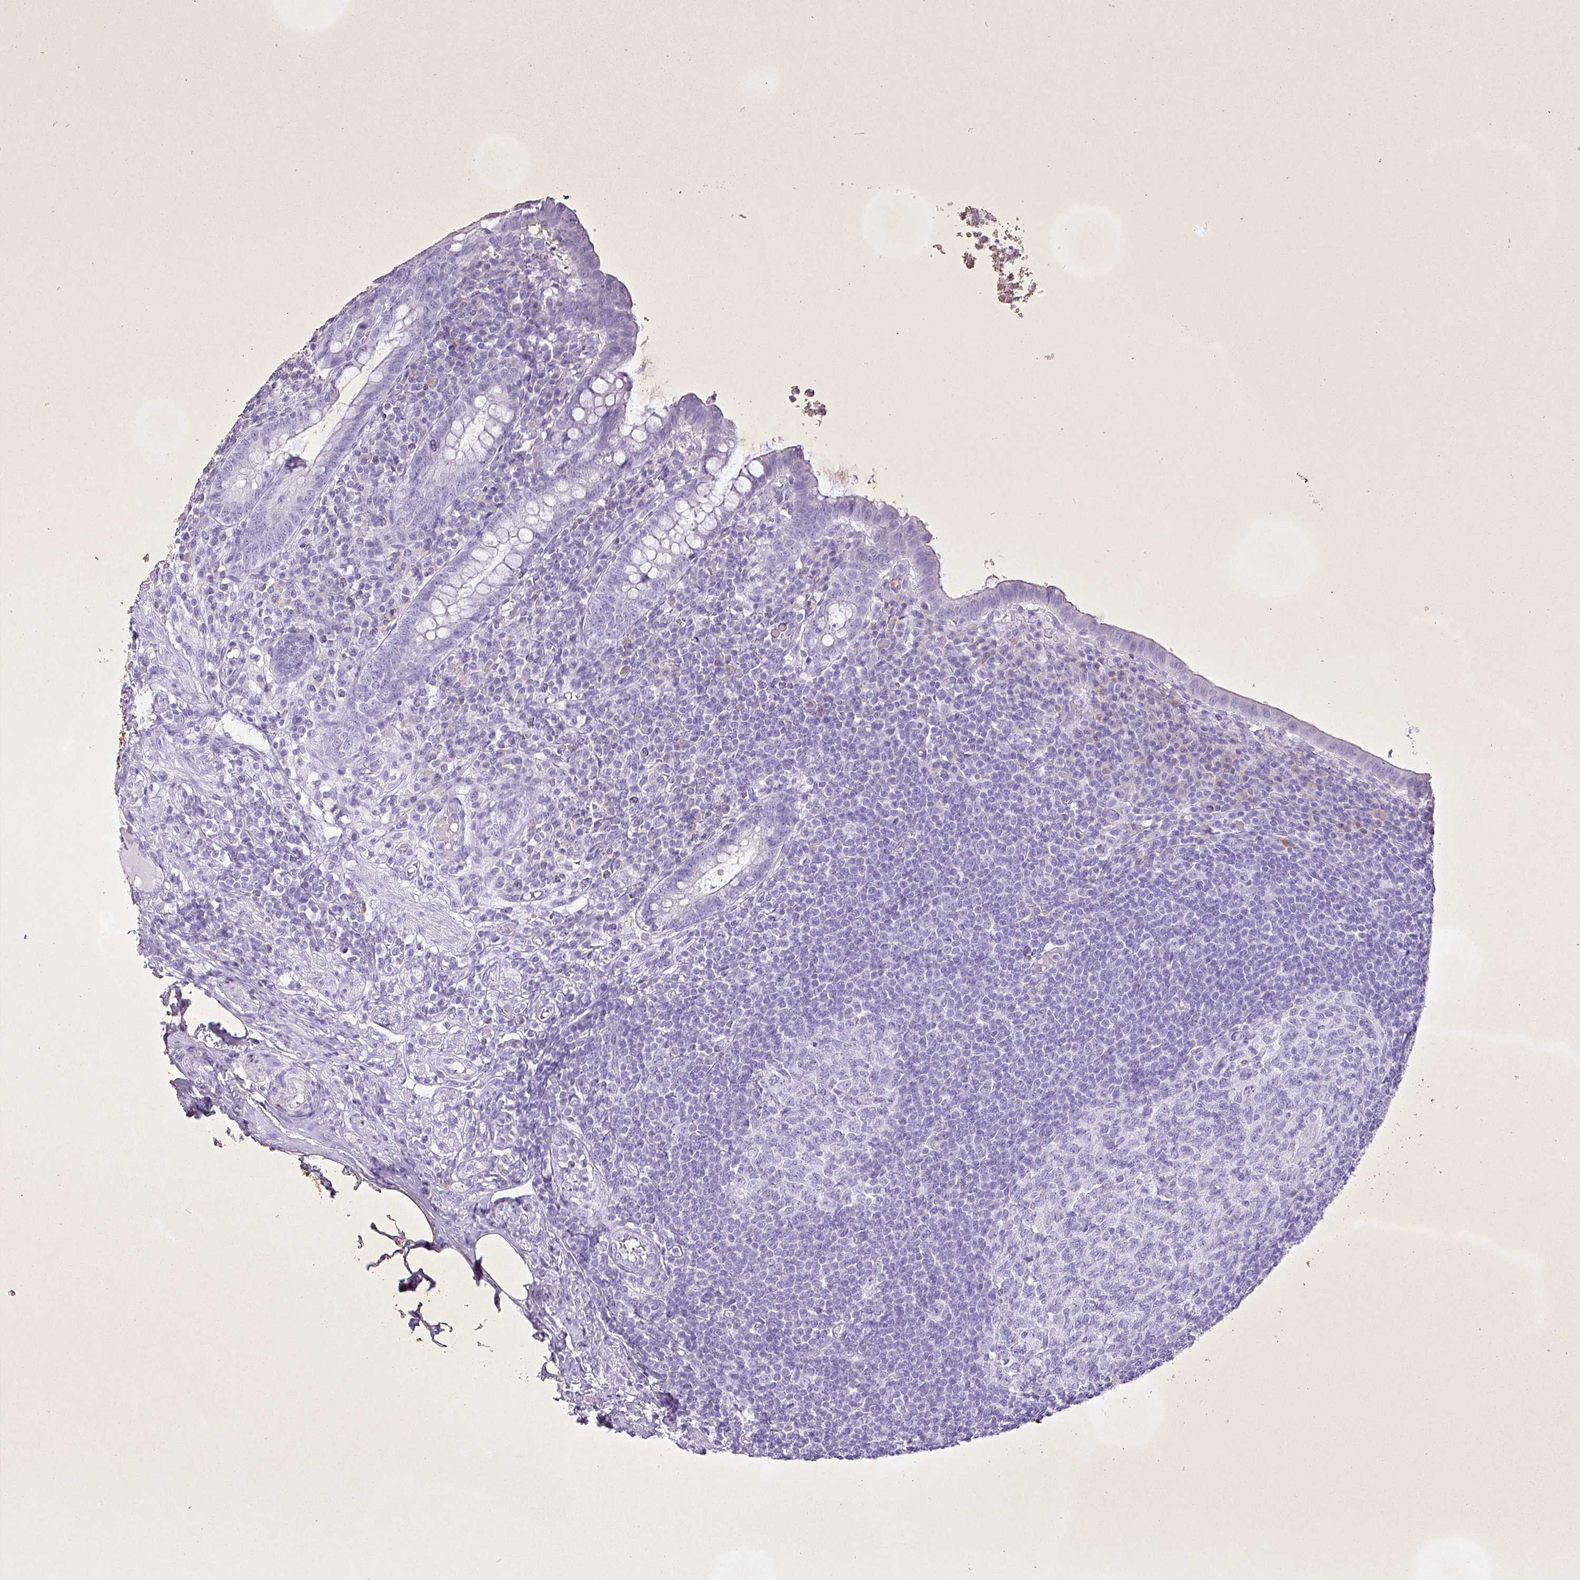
{"staining": {"intensity": "negative", "quantity": "none", "location": "none"}, "tissue": "appendix", "cell_type": "Glandular cells", "image_type": "normal", "snomed": [{"axis": "morphology", "description": "Normal tissue, NOS"}, {"axis": "topography", "description": "Appendix"}], "caption": "High power microscopy image of an IHC photomicrograph of normal appendix, revealing no significant positivity in glandular cells. Nuclei are stained in blue.", "gene": "PGA3", "patient": {"sex": "male", "age": 83}}